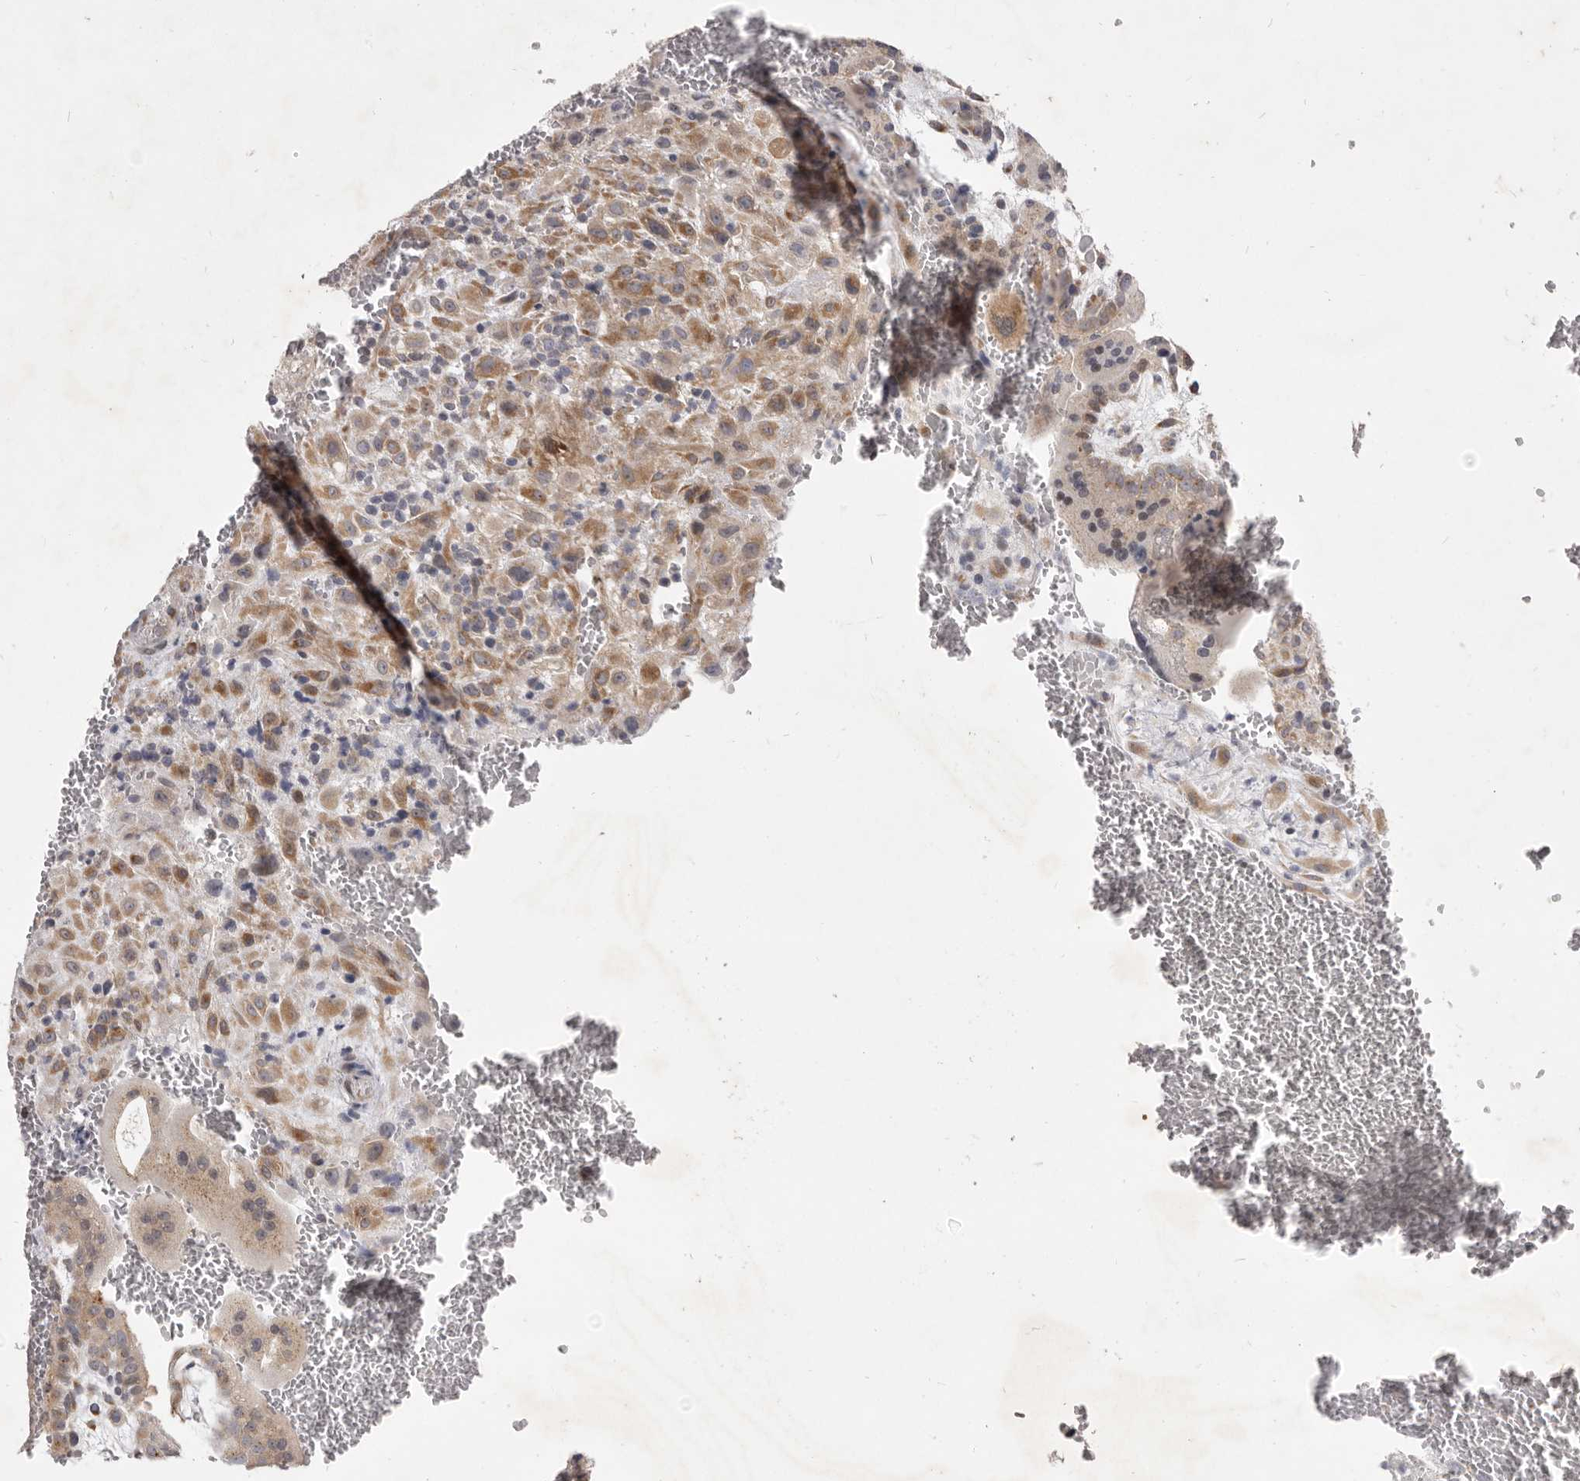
{"staining": {"intensity": "moderate", "quantity": ">75%", "location": "cytoplasmic/membranous"}, "tissue": "placenta", "cell_type": "Decidual cells", "image_type": "normal", "snomed": [{"axis": "morphology", "description": "Normal tissue, NOS"}, {"axis": "topography", "description": "Placenta"}], "caption": "Immunohistochemistry (IHC) staining of normal placenta, which displays medium levels of moderate cytoplasmic/membranous expression in about >75% of decidual cells indicating moderate cytoplasmic/membranous protein positivity. The staining was performed using DAB (brown) for protein detection and nuclei were counterstained in hematoxylin (blue).", "gene": "TBC1D8B", "patient": {"sex": "female", "age": 35}}